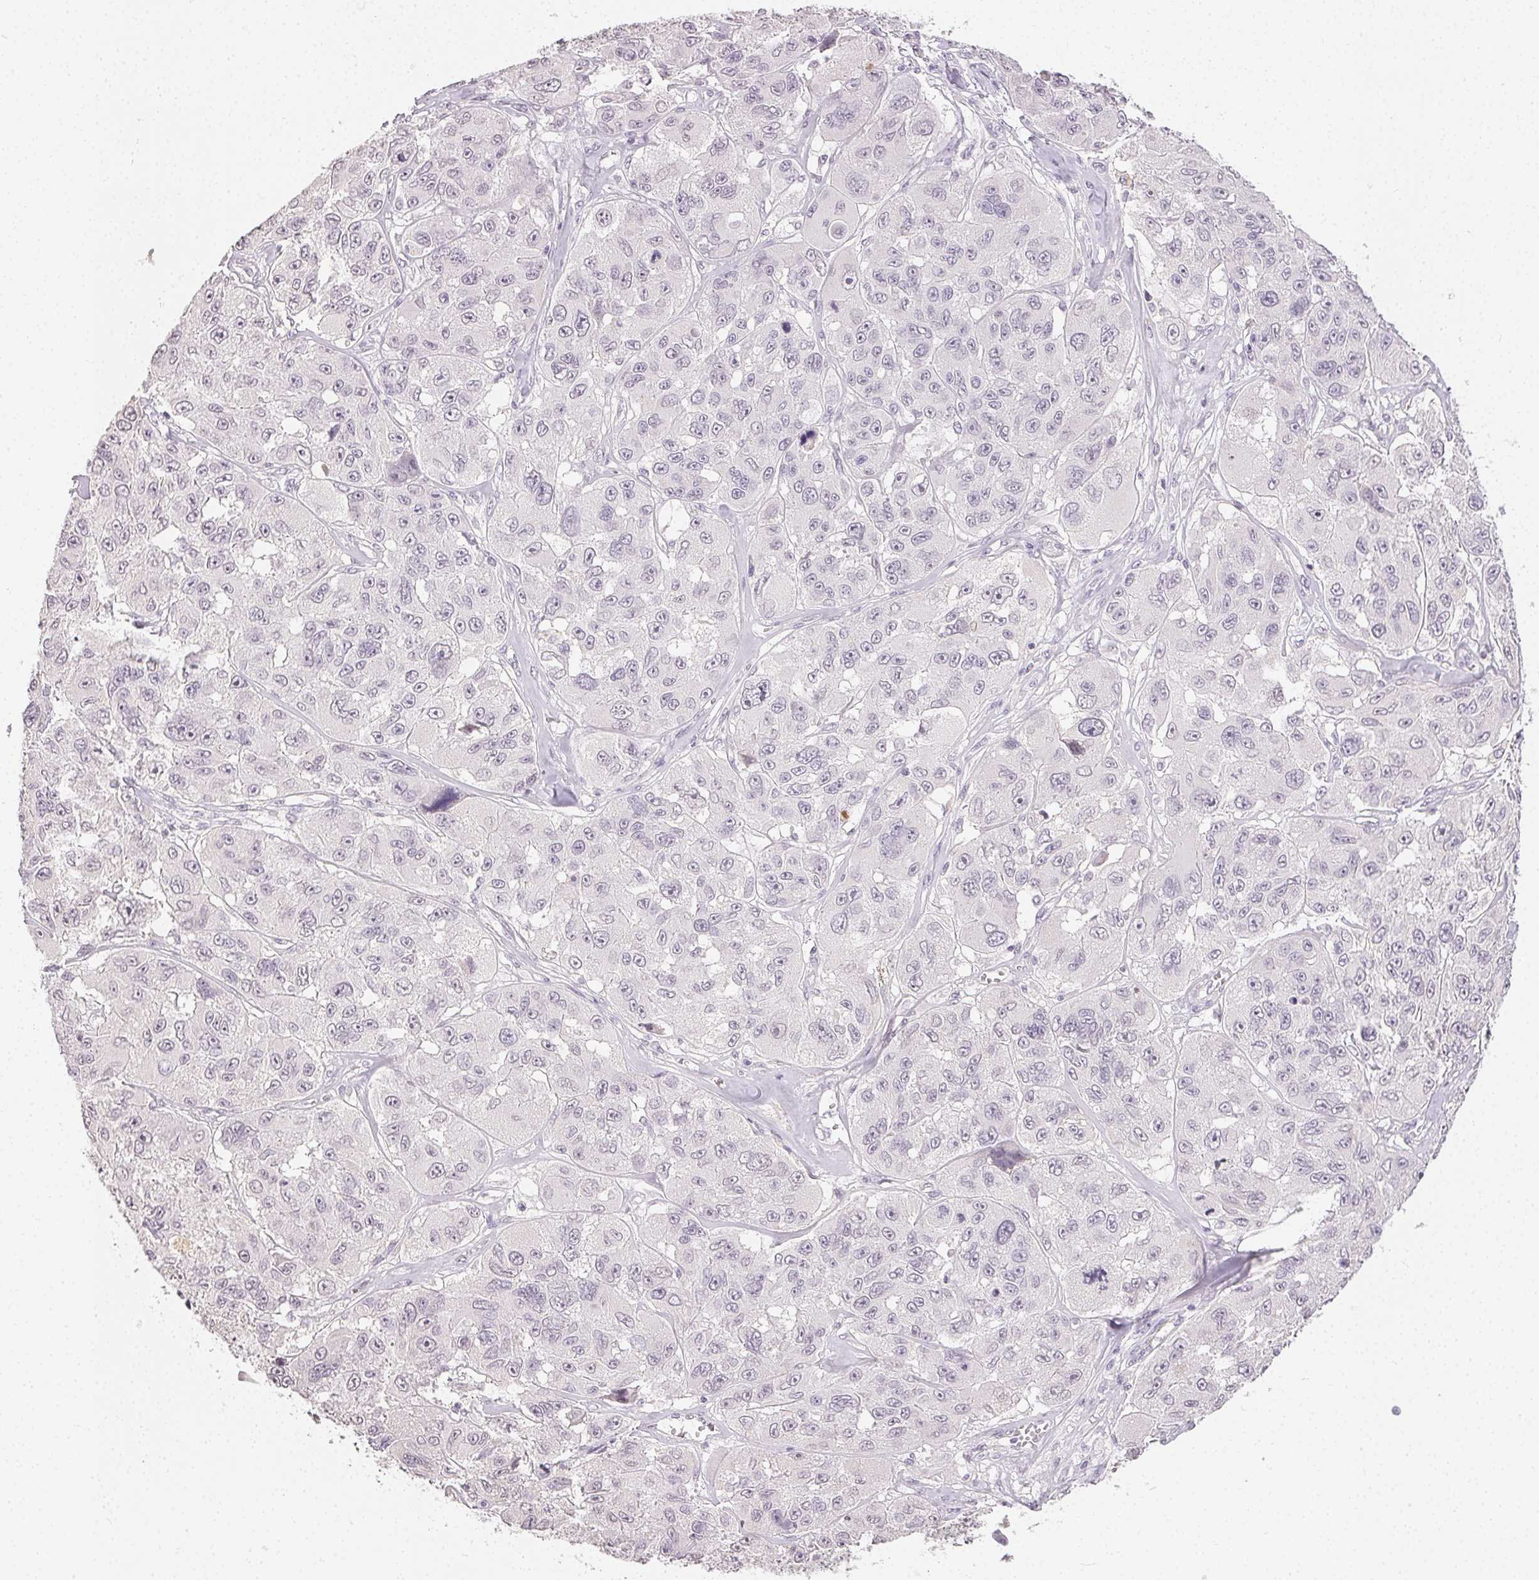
{"staining": {"intensity": "negative", "quantity": "none", "location": "none"}, "tissue": "melanoma", "cell_type": "Tumor cells", "image_type": "cancer", "snomed": [{"axis": "morphology", "description": "Malignant melanoma, NOS"}, {"axis": "topography", "description": "Skin"}], "caption": "Protein analysis of melanoma exhibits no significant staining in tumor cells.", "gene": "TMEM174", "patient": {"sex": "female", "age": 66}}